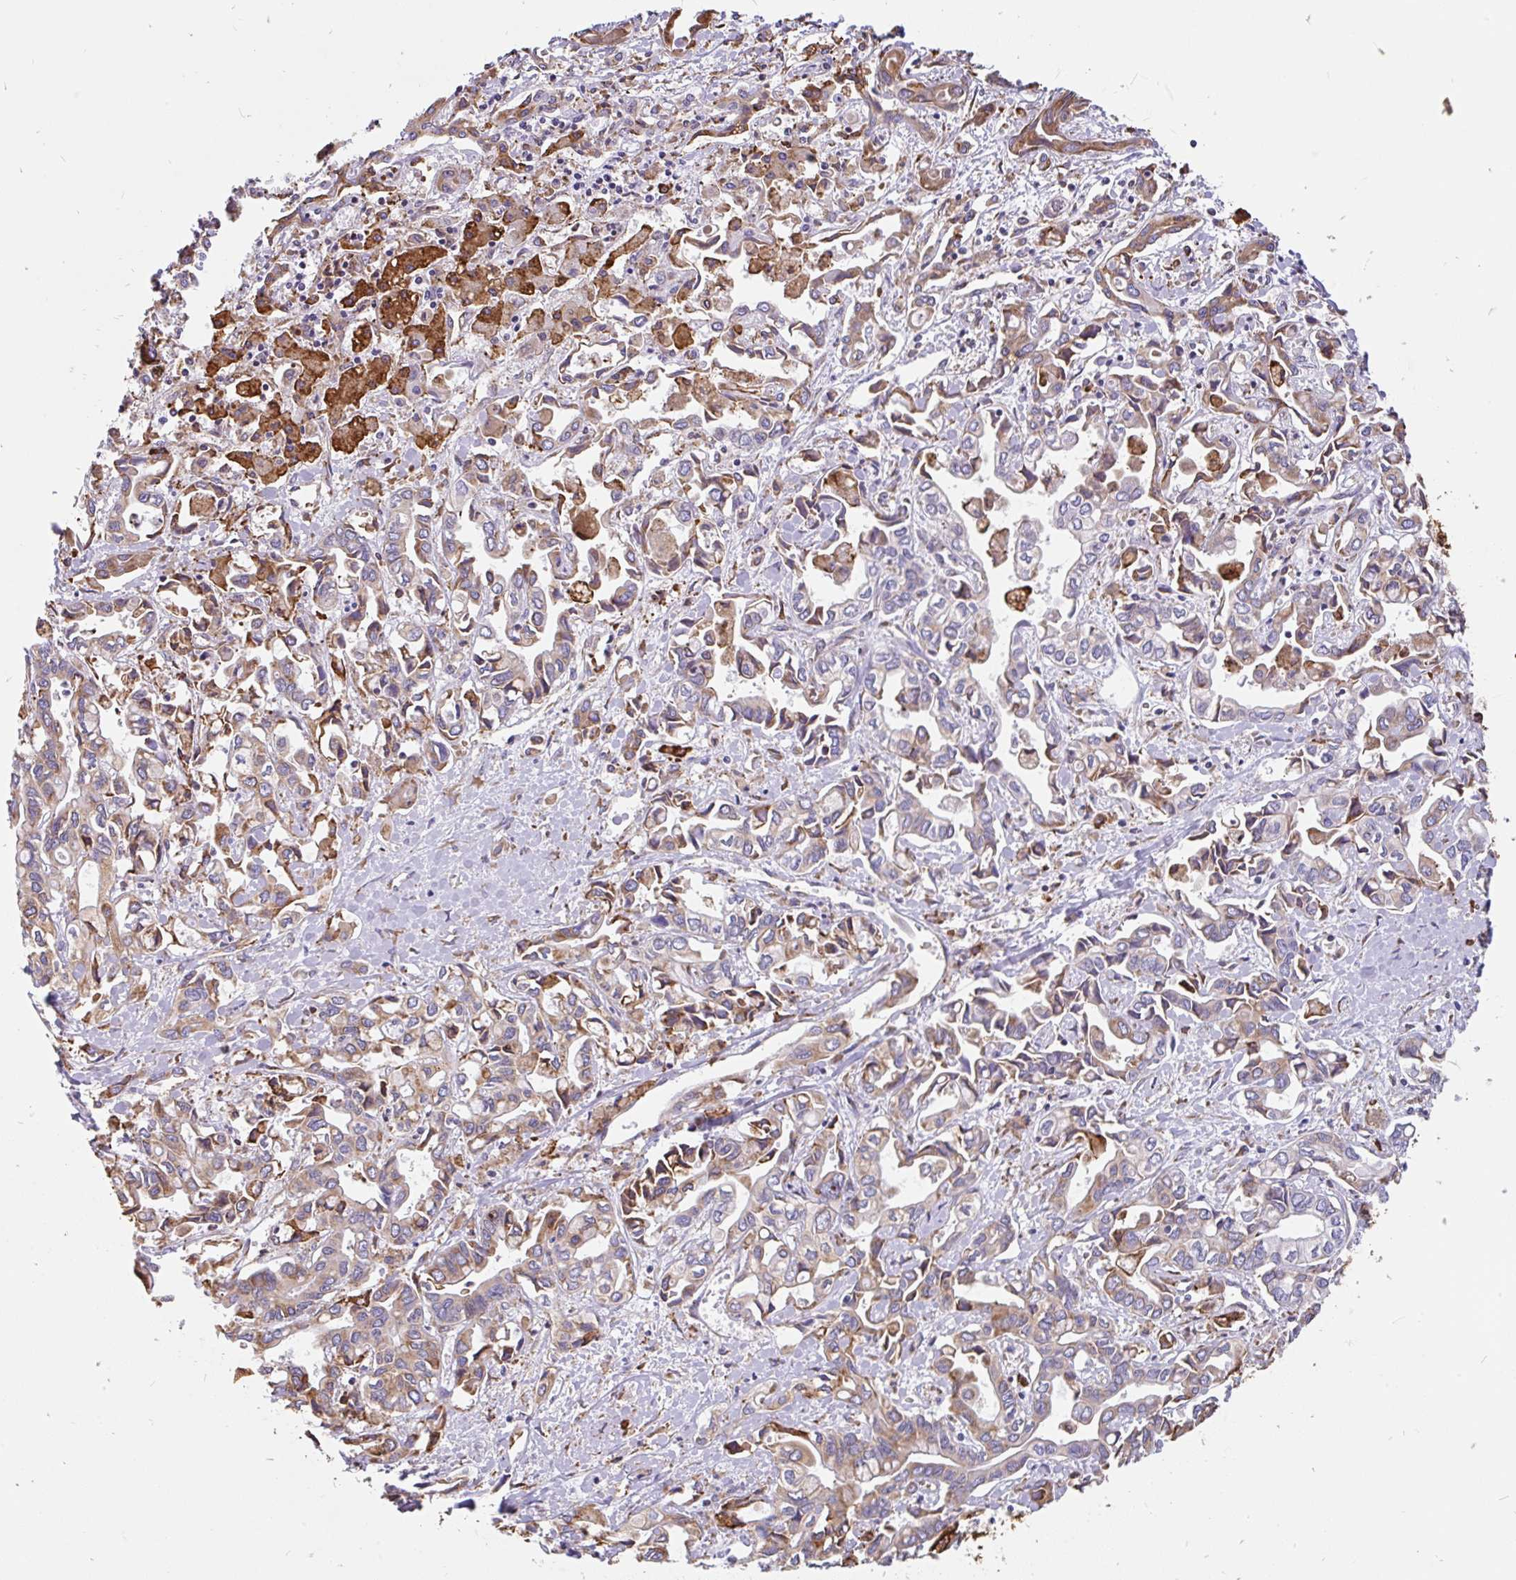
{"staining": {"intensity": "moderate", "quantity": "25%-75%", "location": "cytoplasmic/membranous"}, "tissue": "liver cancer", "cell_type": "Tumor cells", "image_type": "cancer", "snomed": [{"axis": "morphology", "description": "Cholangiocarcinoma"}, {"axis": "topography", "description": "Liver"}], "caption": "The immunohistochemical stain shows moderate cytoplasmic/membranous expression in tumor cells of liver cancer (cholangiocarcinoma) tissue.", "gene": "EML5", "patient": {"sex": "female", "age": 64}}